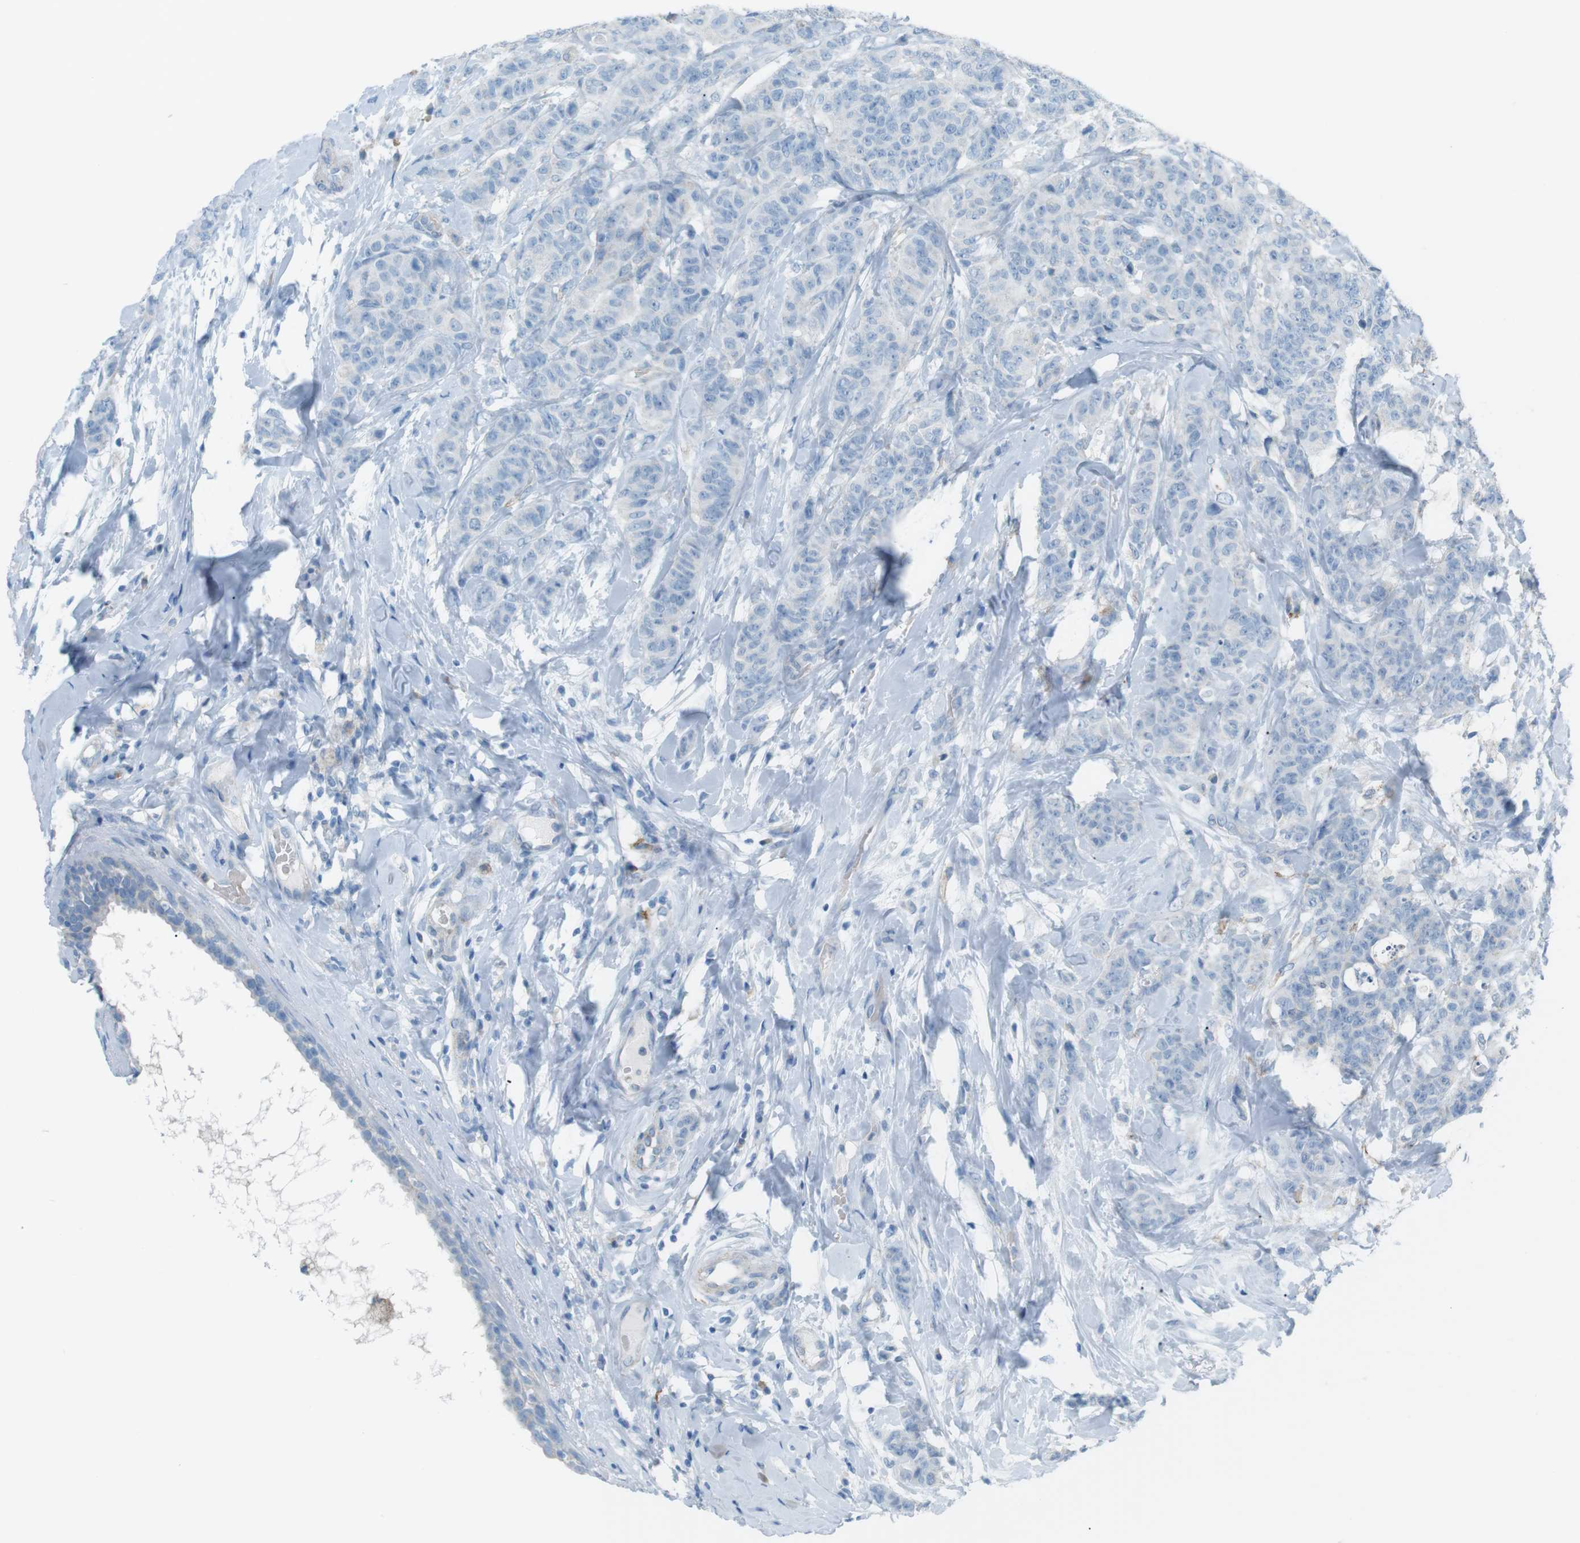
{"staining": {"intensity": "negative", "quantity": "none", "location": "none"}, "tissue": "breast cancer", "cell_type": "Tumor cells", "image_type": "cancer", "snomed": [{"axis": "morphology", "description": "Normal tissue, NOS"}, {"axis": "morphology", "description": "Duct carcinoma"}, {"axis": "topography", "description": "Breast"}], "caption": "Tumor cells are negative for protein expression in human breast cancer.", "gene": "VAMP1", "patient": {"sex": "female", "age": 40}}